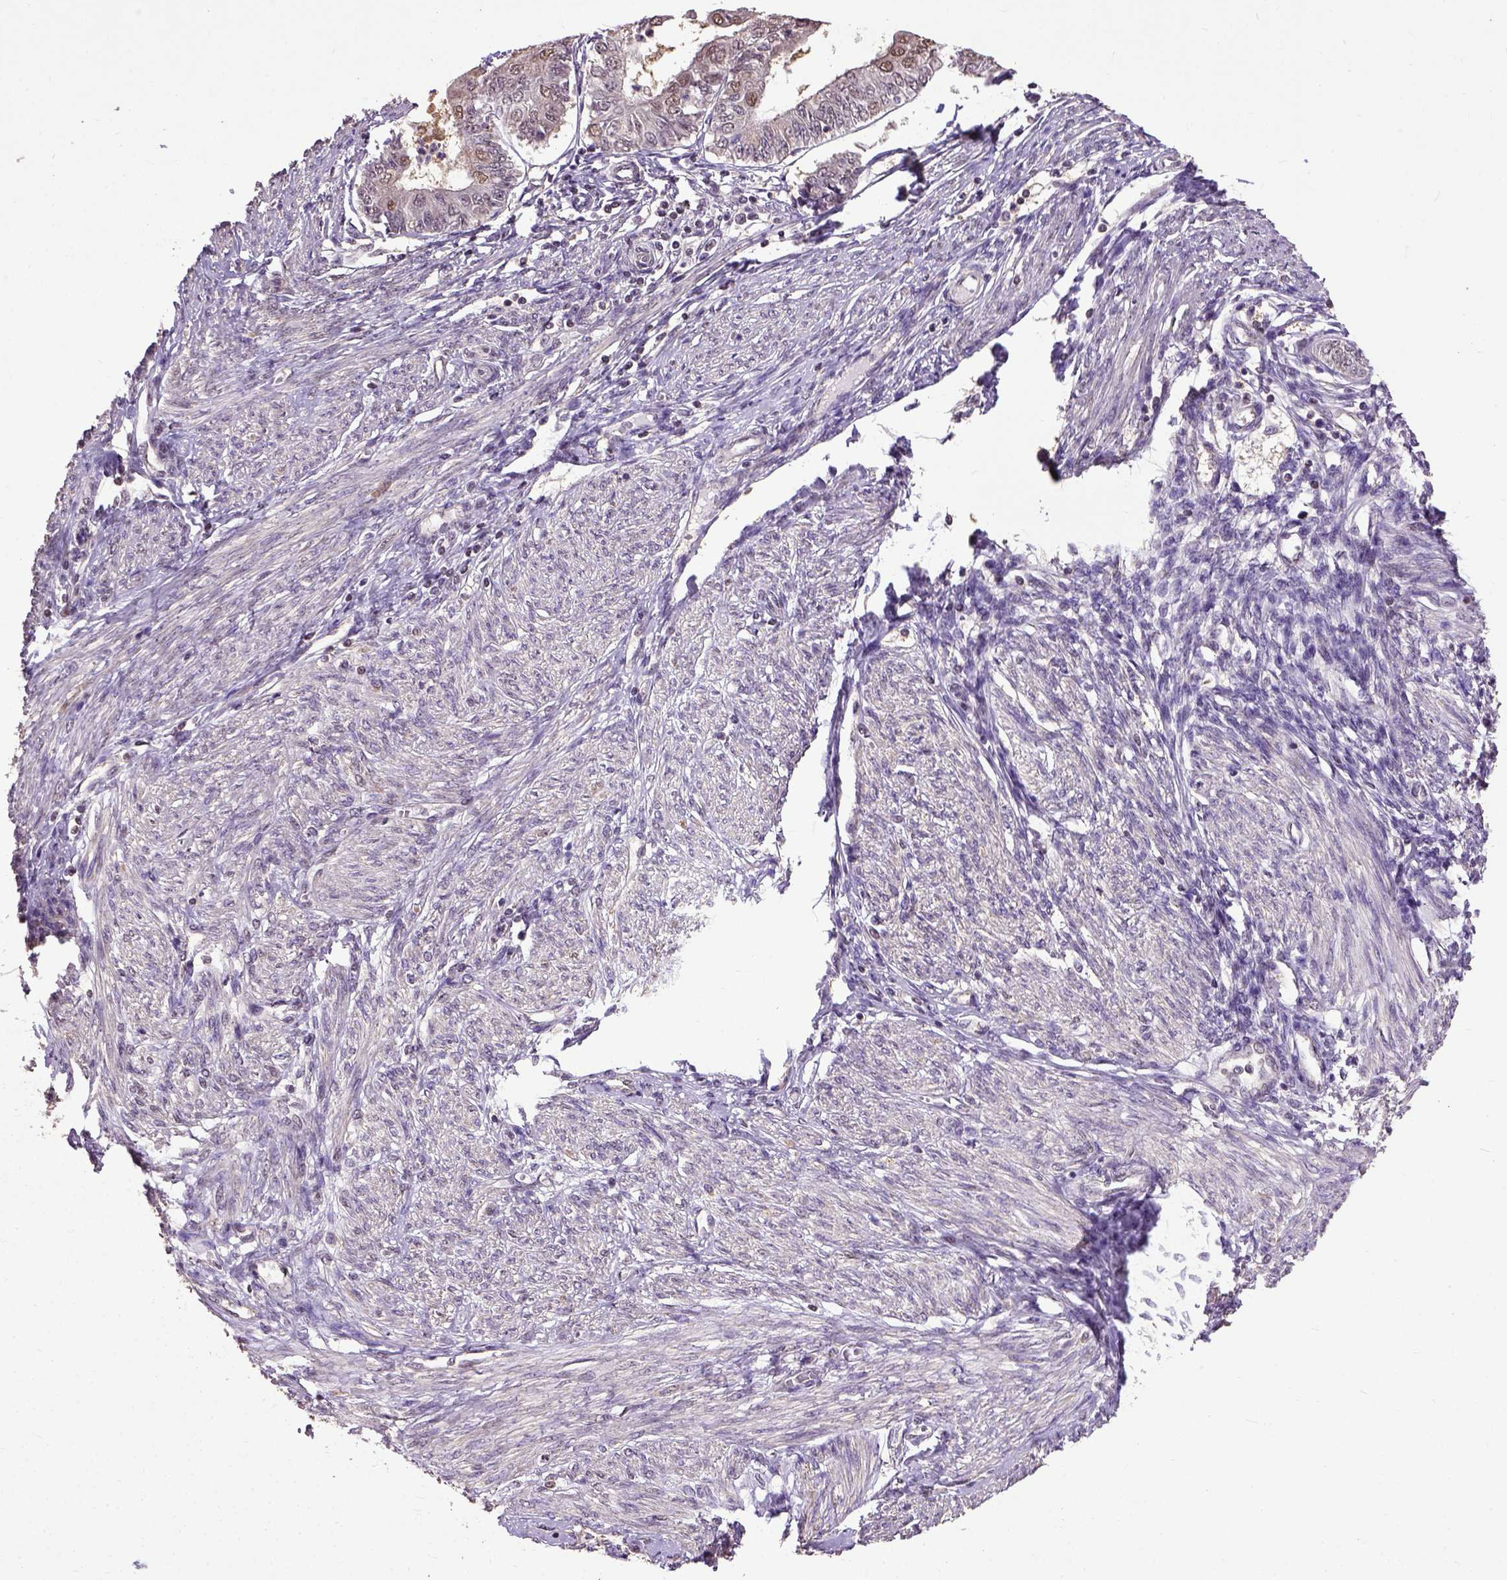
{"staining": {"intensity": "moderate", "quantity": "<25%", "location": "nuclear"}, "tissue": "endometrial cancer", "cell_type": "Tumor cells", "image_type": "cancer", "snomed": [{"axis": "morphology", "description": "Adenocarcinoma, NOS"}, {"axis": "topography", "description": "Endometrium"}], "caption": "Tumor cells demonstrate moderate nuclear positivity in about <25% of cells in endometrial adenocarcinoma. (DAB (3,3'-diaminobenzidine) = brown stain, brightfield microscopy at high magnification).", "gene": "UBA3", "patient": {"sex": "female", "age": 68}}